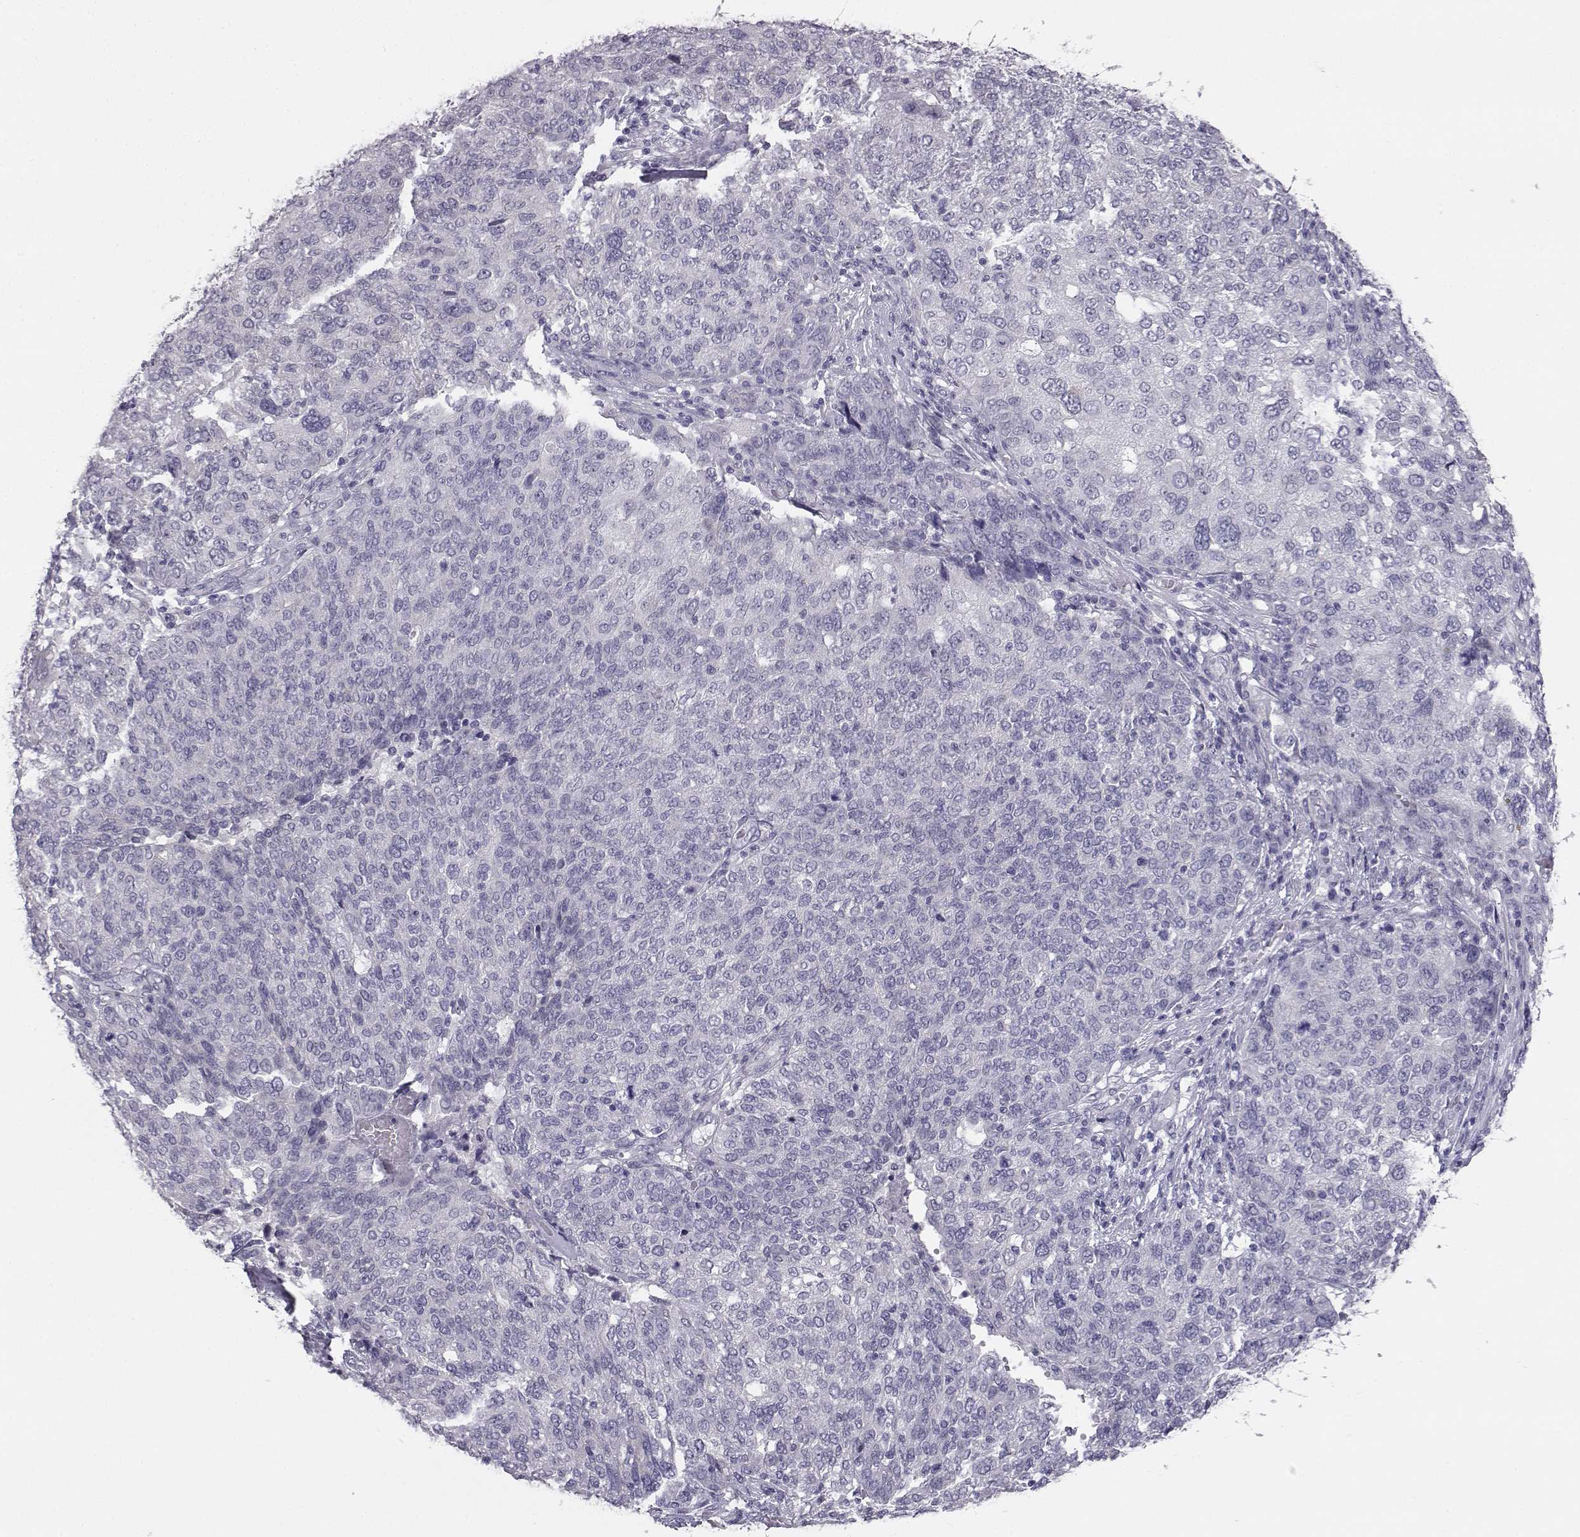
{"staining": {"intensity": "negative", "quantity": "none", "location": "none"}, "tissue": "ovarian cancer", "cell_type": "Tumor cells", "image_type": "cancer", "snomed": [{"axis": "morphology", "description": "Carcinoma, endometroid"}, {"axis": "topography", "description": "Ovary"}], "caption": "A photomicrograph of human ovarian cancer is negative for staining in tumor cells.", "gene": "MYCBPAP", "patient": {"sex": "female", "age": 58}}